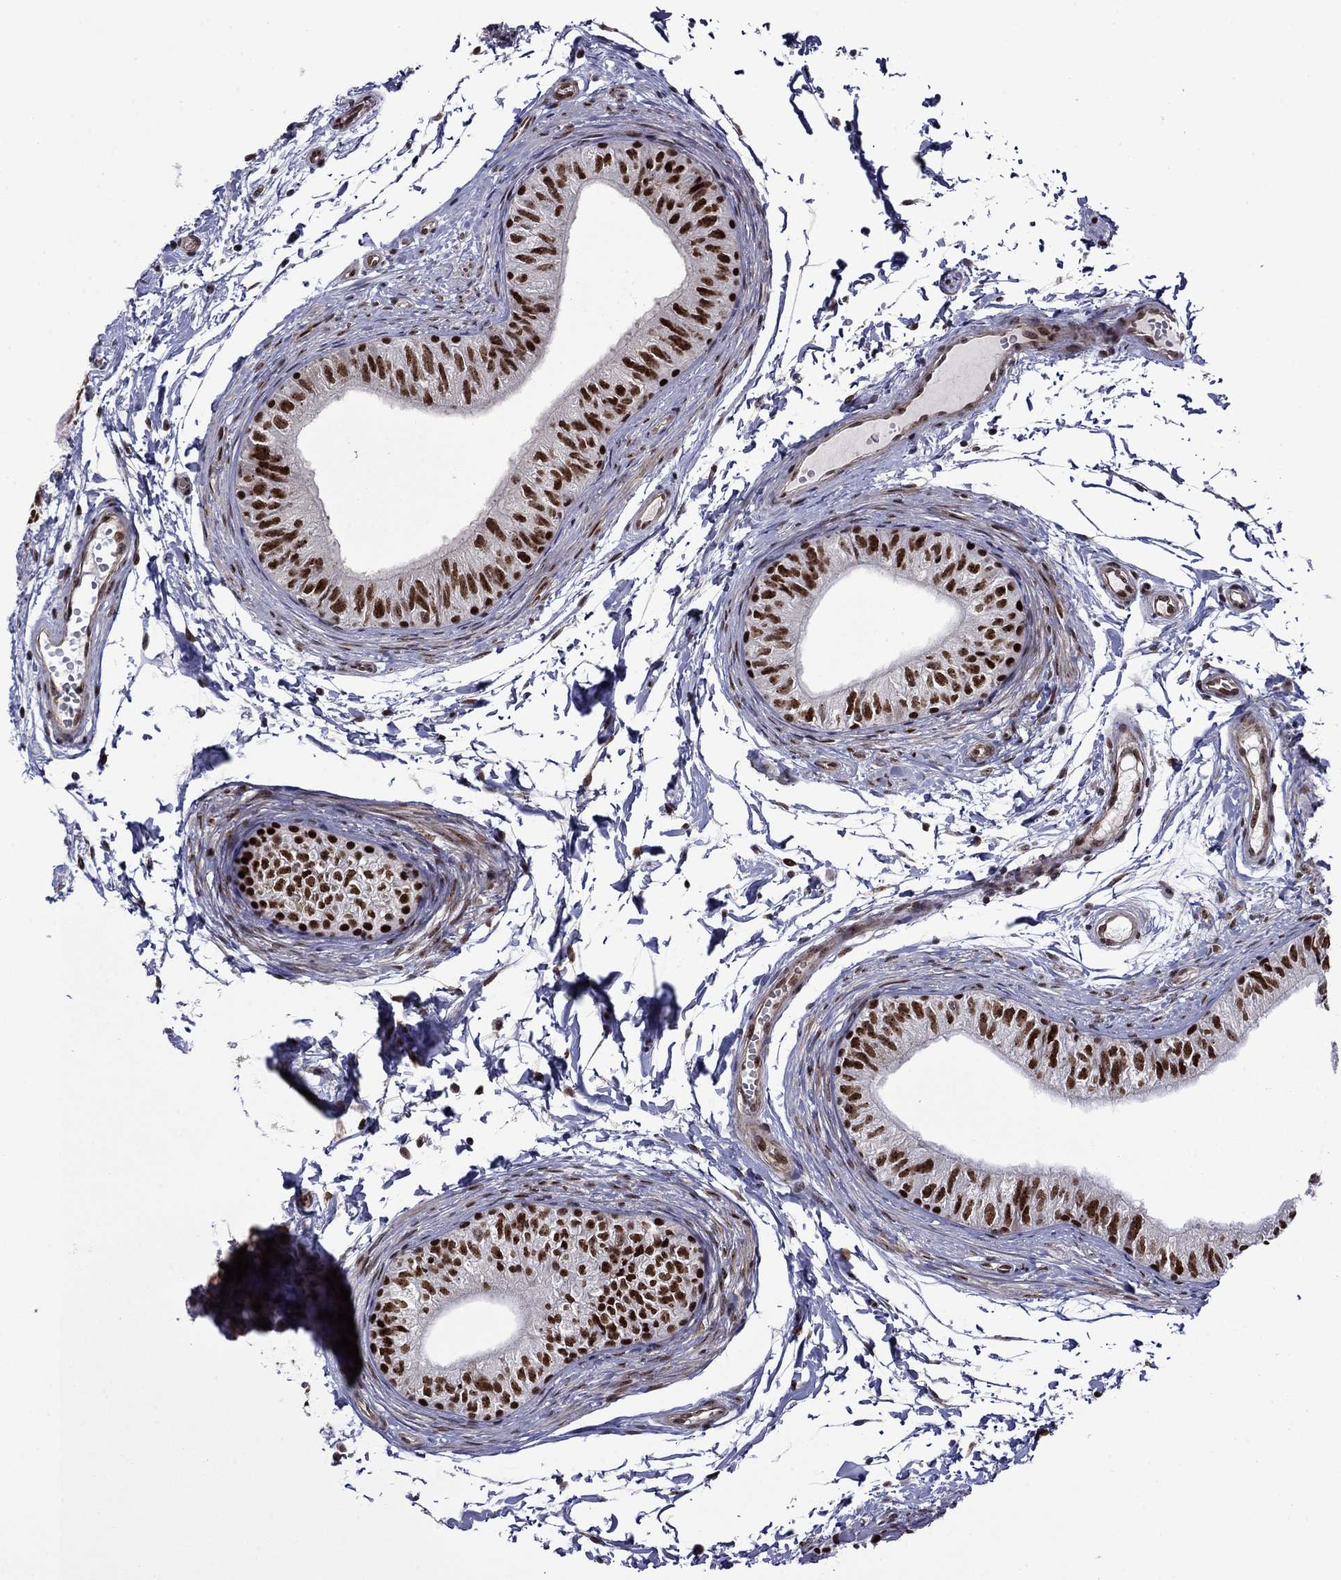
{"staining": {"intensity": "strong", "quantity": ">75%", "location": "nuclear"}, "tissue": "epididymis", "cell_type": "Glandular cells", "image_type": "normal", "snomed": [{"axis": "morphology", "description": "Normal tissue, NOS"}, {"axis": "topography", "description": "Epididymis"}], "caption": "Glandular cells reveal high levels of strong nuclear staining in about >75% of cells in unremarkable epididymis.", "gene": "SURF2", "patient": {"sex": "male", "age": 22}}